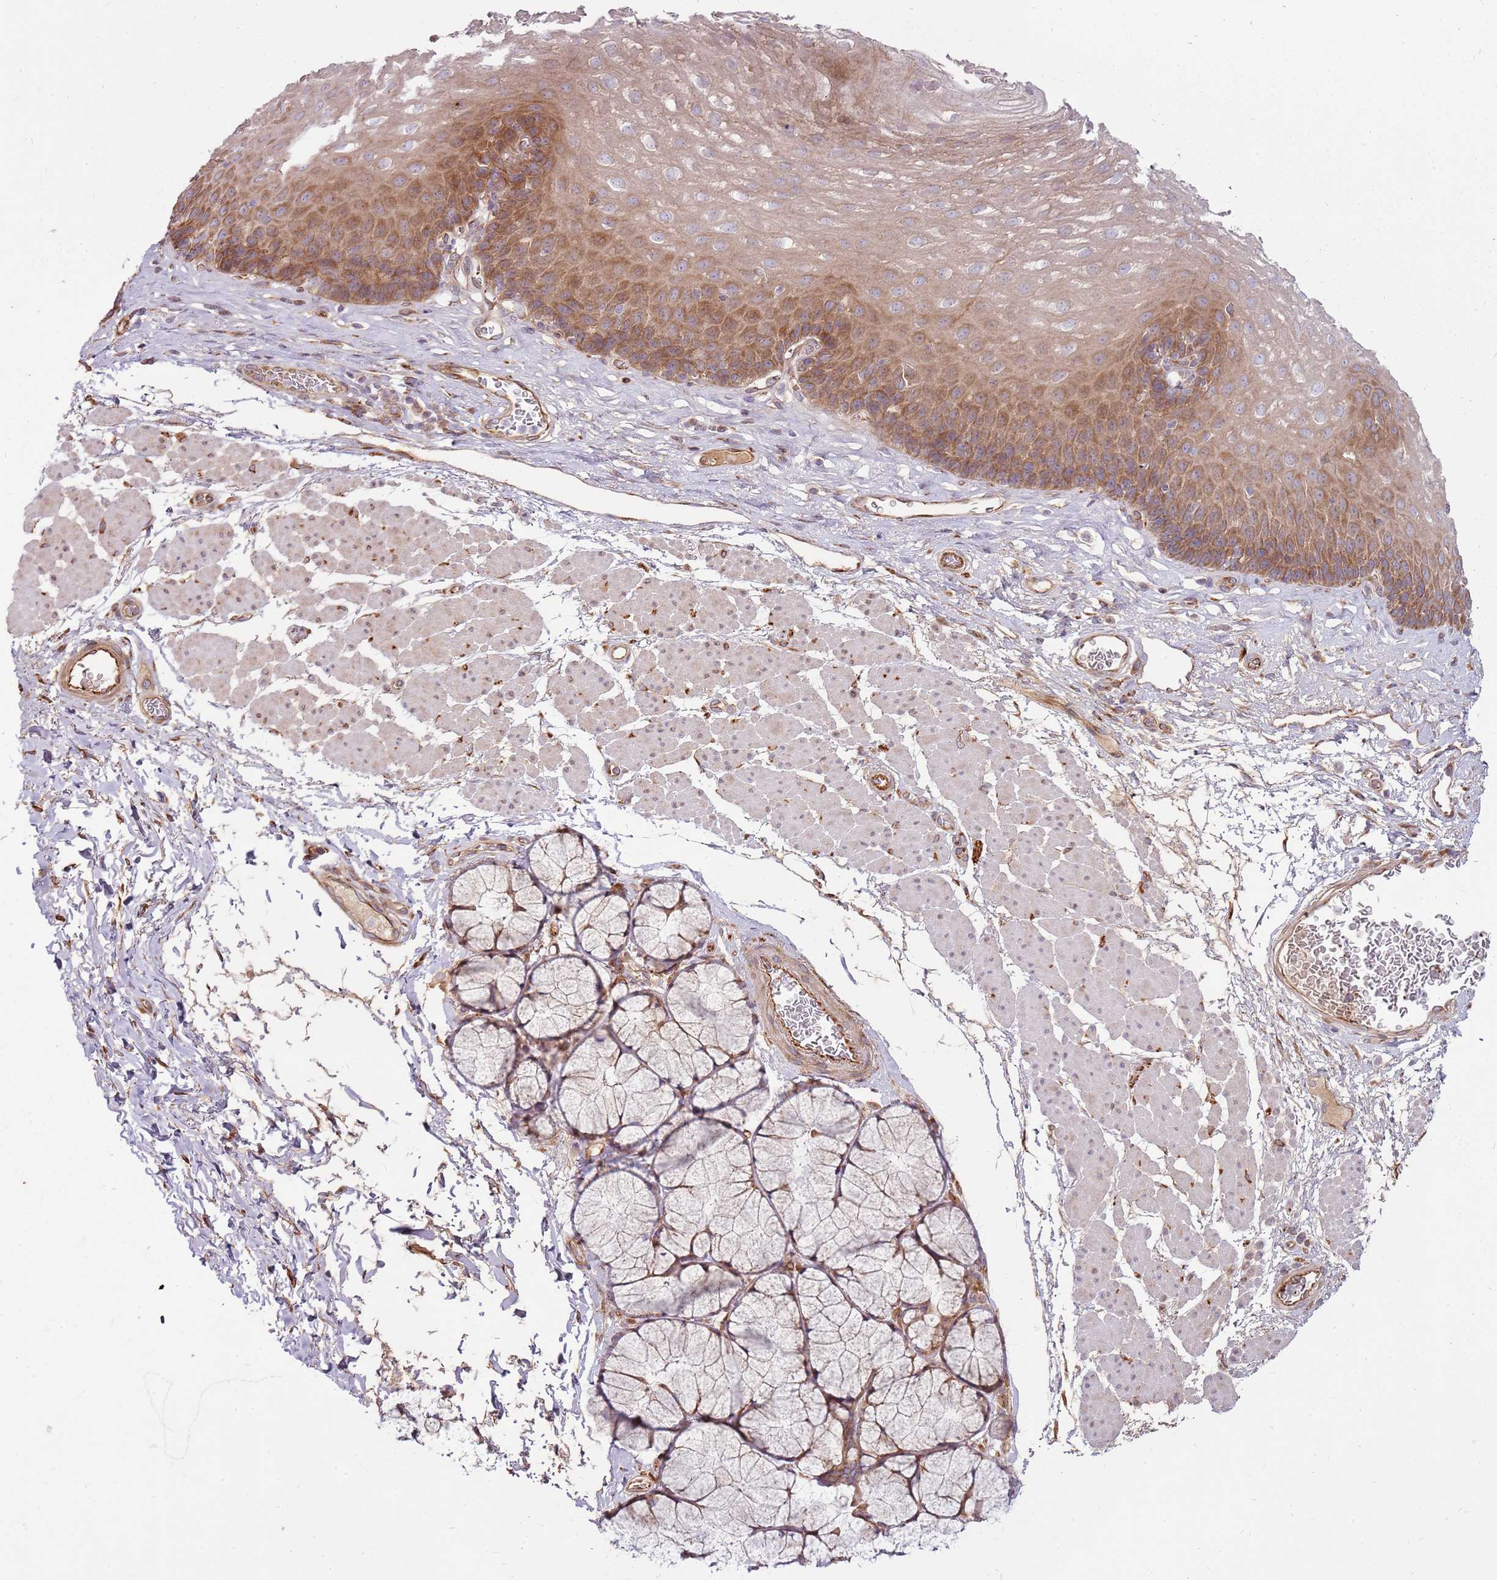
{"staining": {"intensity": "moderate", "quantity": ">75%", "location": "cytoplasmic/membranous"}, "tissue": "esophagus", "cell_type": "Squamous epithelial cells", "image_type": "normal", "snomed": [{"axis": "morphology", "description": "Normal tissue, NOS"}, {"axis": "topography", "description": "Esophagus"}], "caption": "High-magnification brightfield microscopy of benign esophagus stained with DAB (brown) and counterstained with hematoxylin (blue). squamous epithelial cells exhibit moderate cytoplasmic/membranous expression is appreciated in approximately>75% of cells.", "gene": "EMC1", "patient": {"sex": "female", "age": 66}}